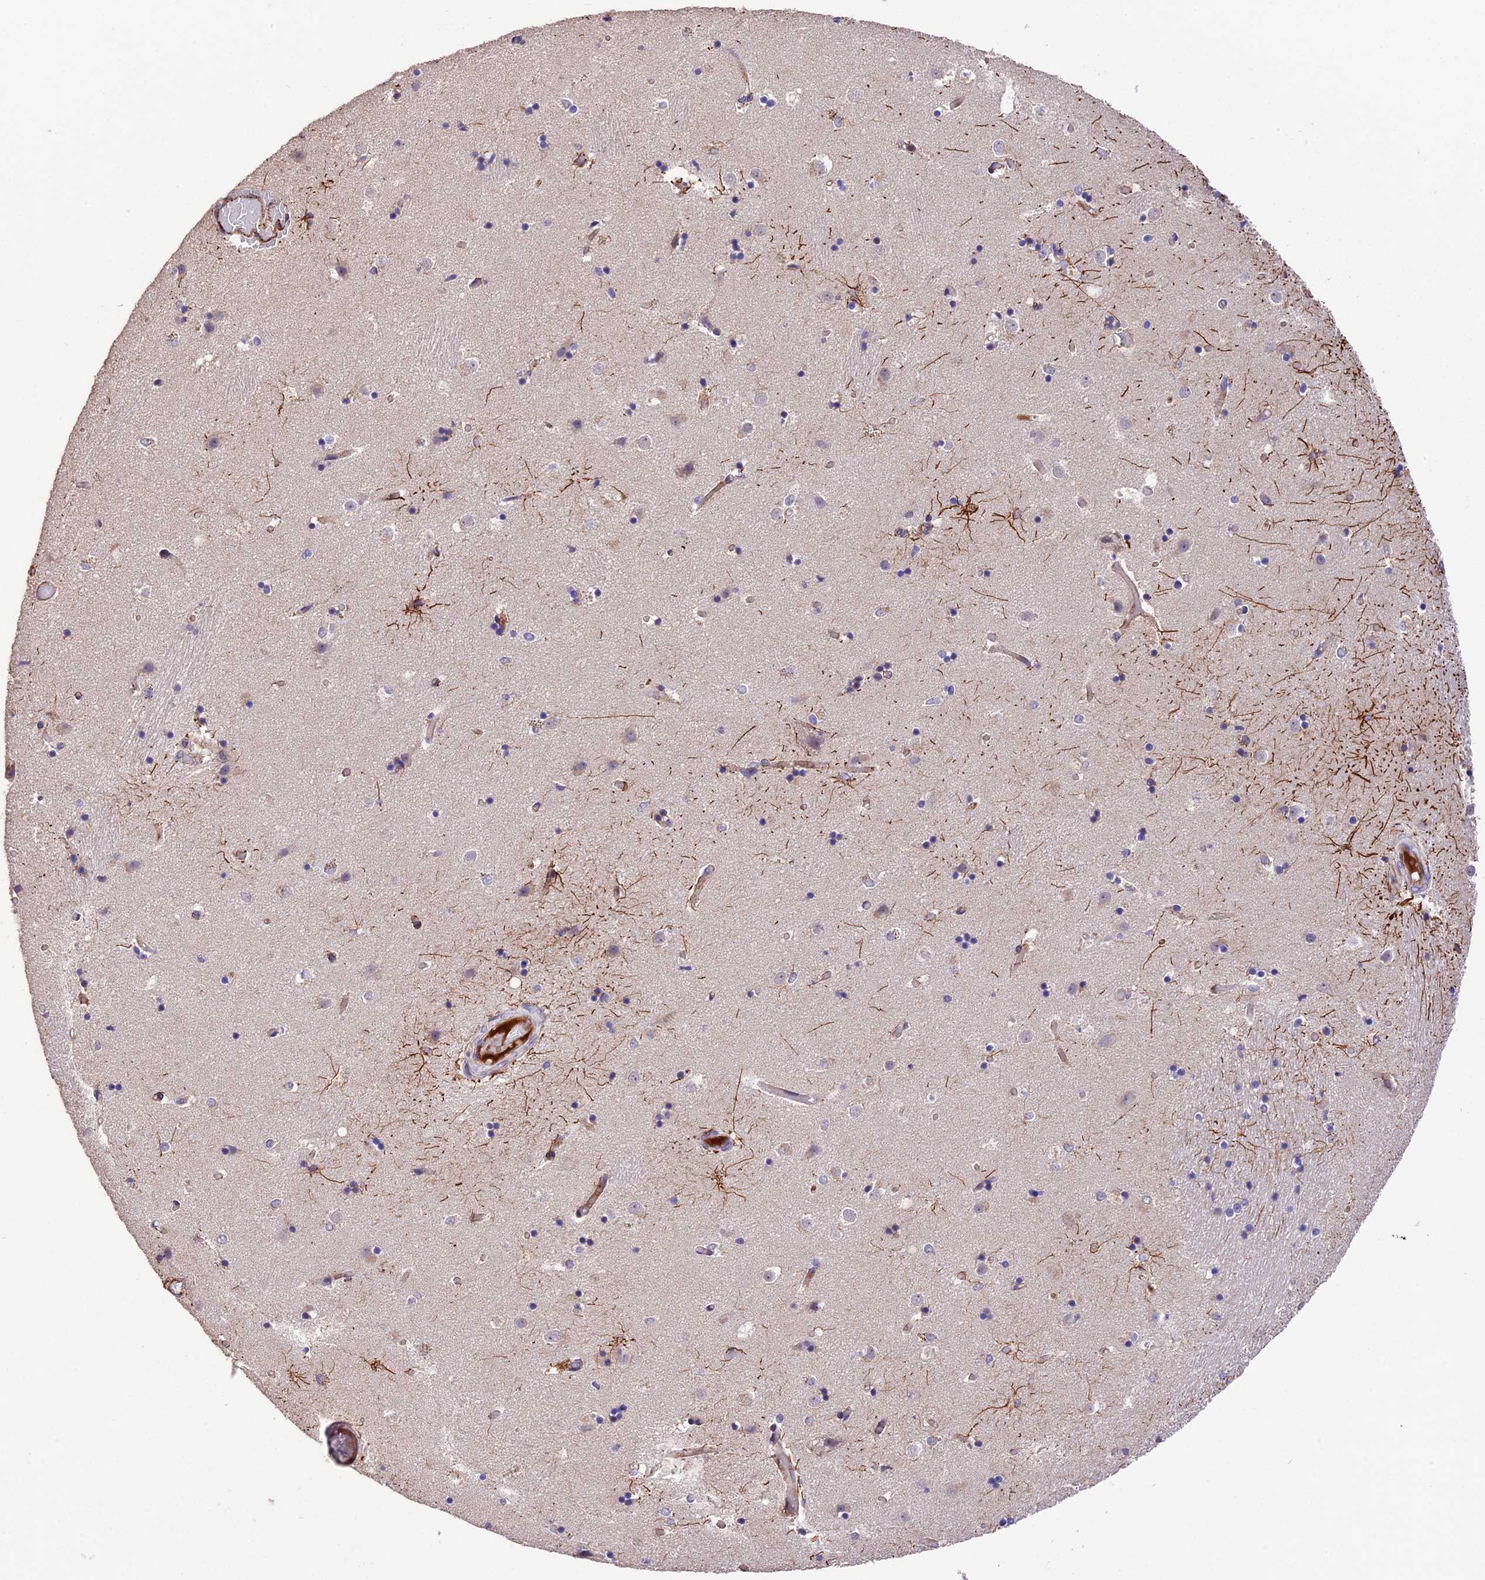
{"staining": {"intensity": "moderate", "quantity": "<25%", "location": "cytoplasmic/membranous"}, "tissue": "caudate", "cell_type": "Glial cells", "image_type": "normal", "snomed": [{"axis": "morphology", "description": "Normal tissue, NOS"}, {"axis": "topography", "description": "Lateral ventricle wall"}], "caption": "The image shows staining of benign caudate, revealing moderate cytoplasmic/membranous protein expression (brown color) within glial cells.", "gene": "MFSD2A", "patient": {"sex": "female", "age": 52}}